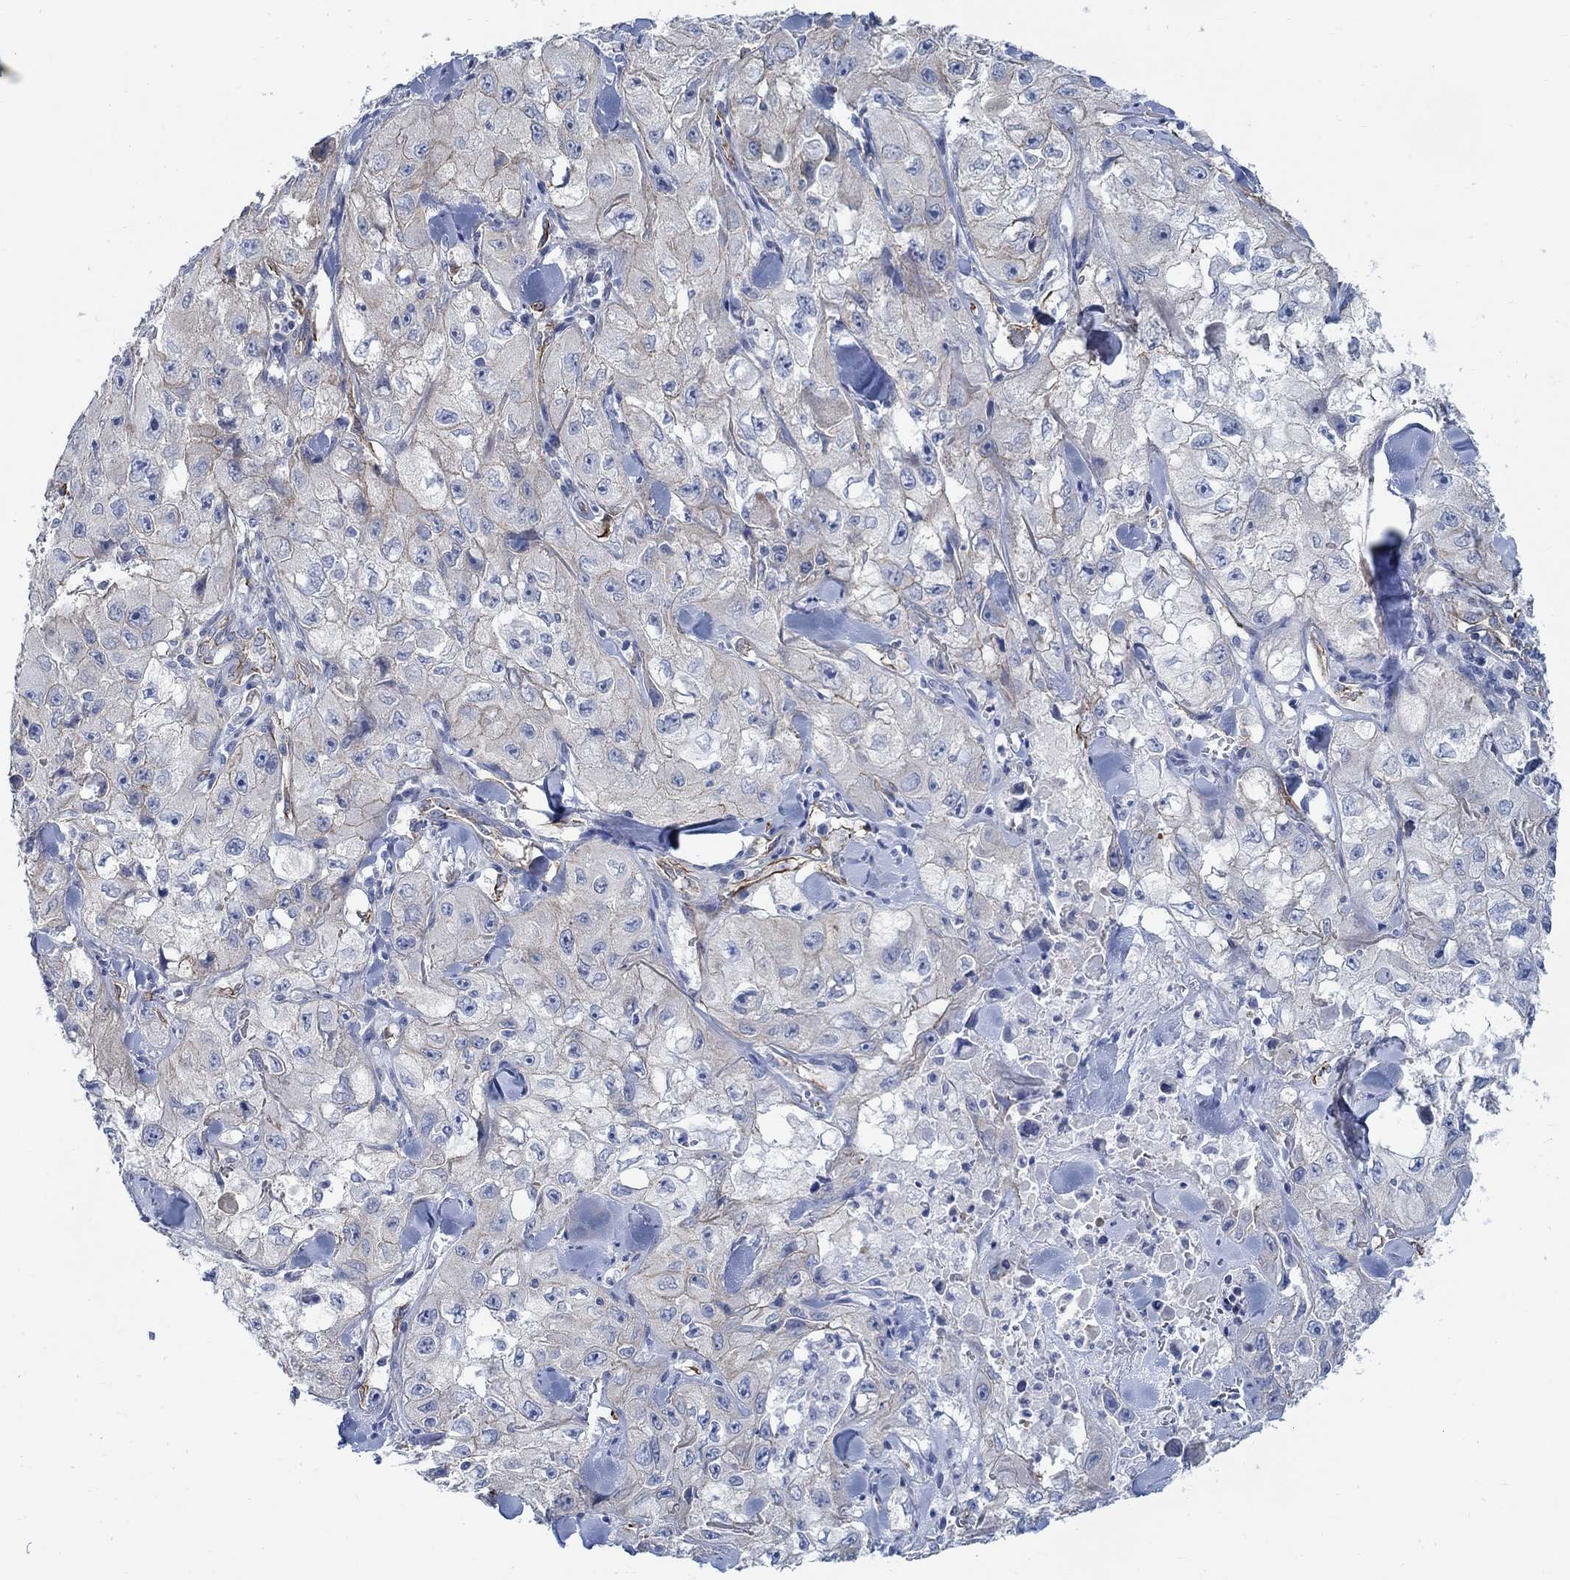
{"staining": {"intensity": "negative", "quantity": "none", "location": "none"}, "tissue": "skin cancer", "cell_type": "Tumor cells", "image_type": "cancer", "snomed": [{"axis": "morphology", "description": "Squamous cell carcinoma, NOS"}, {"axis": "topography", "description": "Skin"}, {"axis": "topography", "description": "Subcutis"}], "caption": "Immunohistochemistry micrograph of human squamous cell carcinoma (skin) stained for a protein (brown), which exhibits no staining in tumor cells. The staining was performed using DAB (3,3'-diaminobenzidine) to visualize the protein expression in brown, while the nuclei were stained in blue with hematoxylin (Magnification: 20x).", "gene": "TMEM198", "patient": {"sex": "male", "age": 73}}